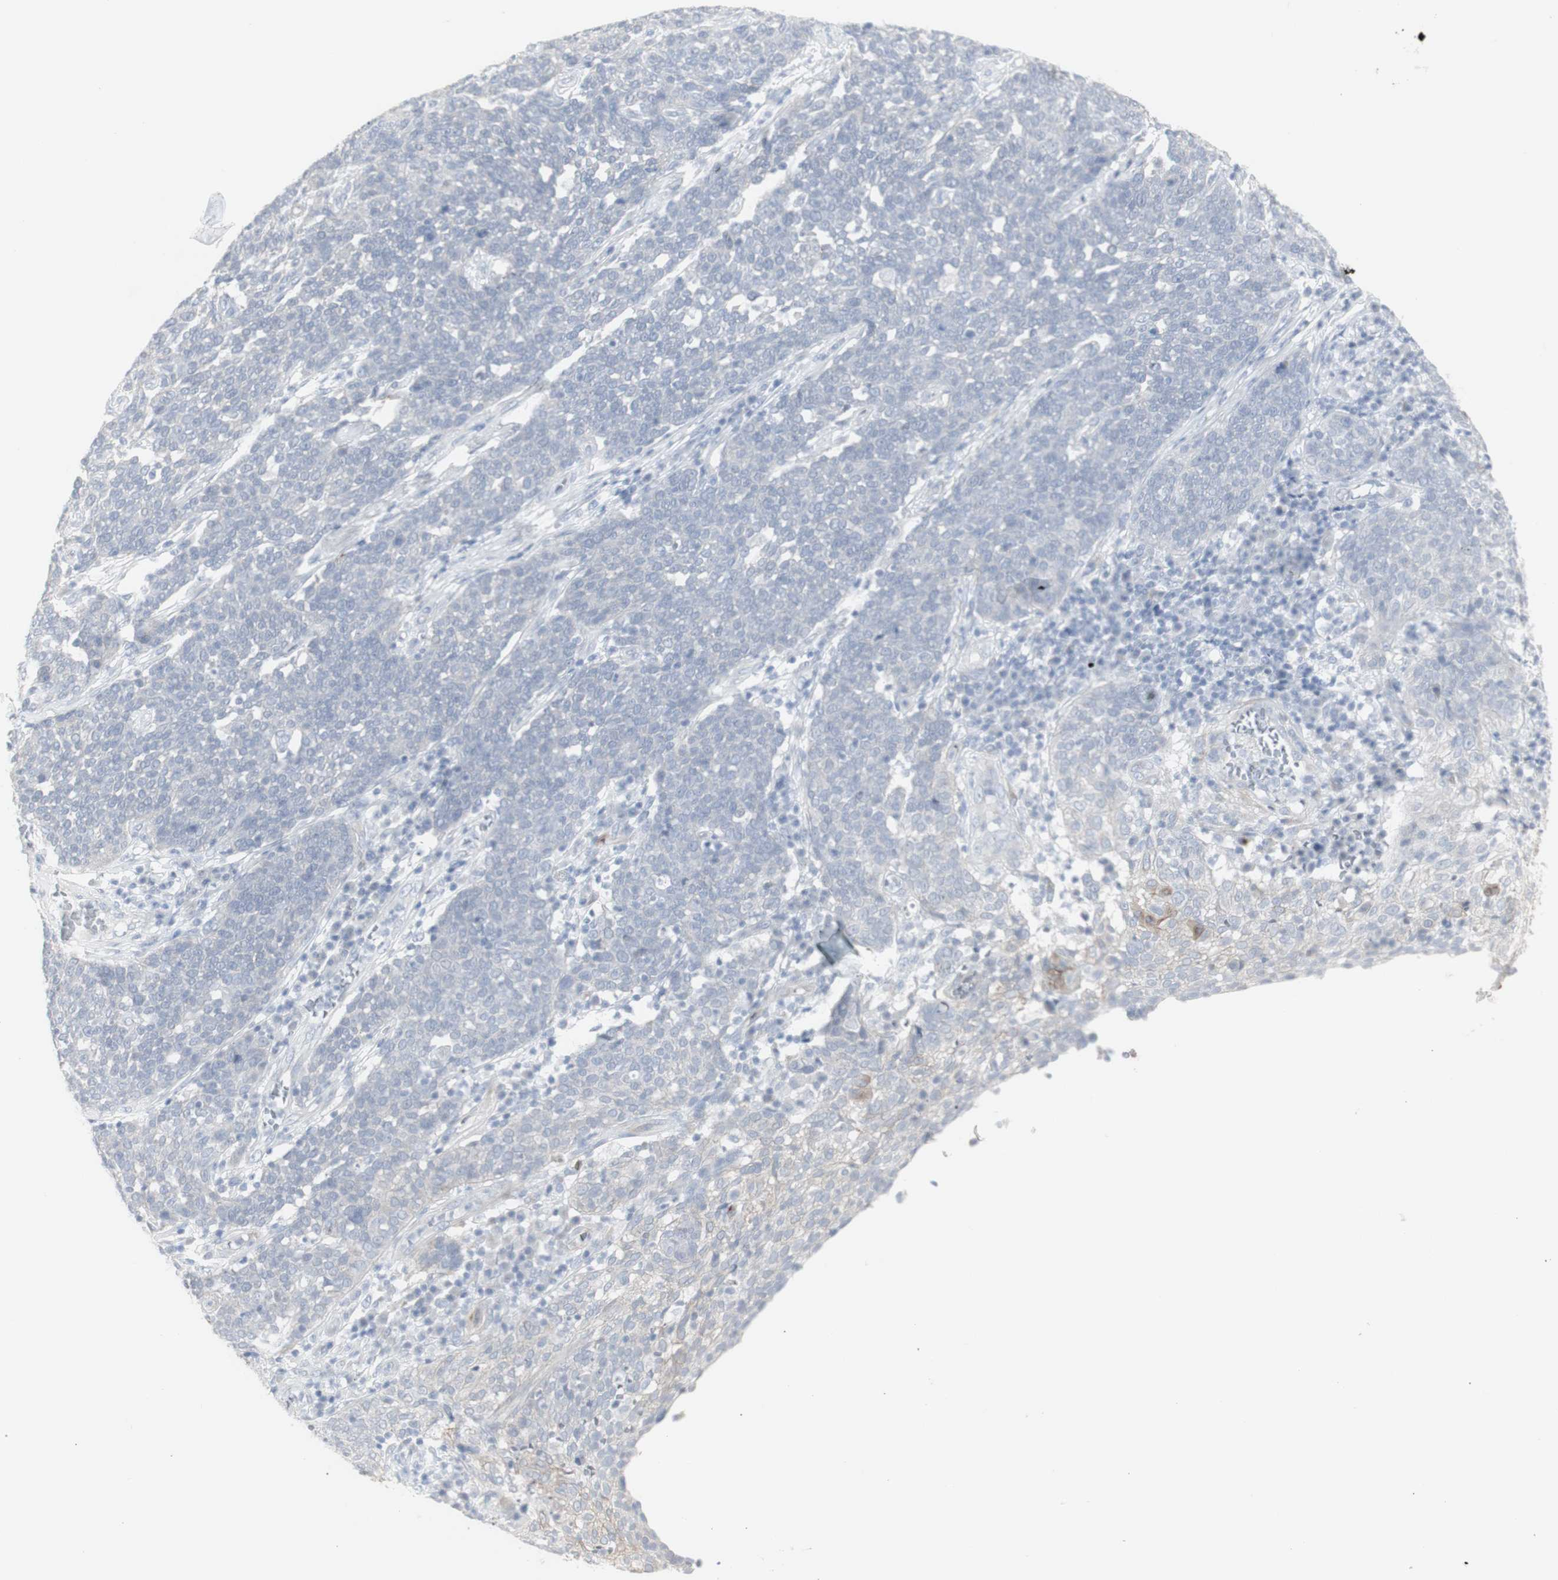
{"staining": {"intensity": "negative", "quantity": "none", "location": "none"}, "tissue": "cervical cancer", "cell_type": "Tumor cells", "image_type": "cancer", "snomed": [{"axis": "morphology", "description": "Squamous cell carcinoma, NOS"}, {"axis": "topography", "description": "Cervix"}], "caption": "DAB (3,3'-diaminobenzidine) immunohistochemical staining of cervical cancer demonstrates no significant positivity in tumor cells. Nuclei are stained in blue.", "gene": "ENSG00000198211", "patient": {"sex": "female", "age": 34}}